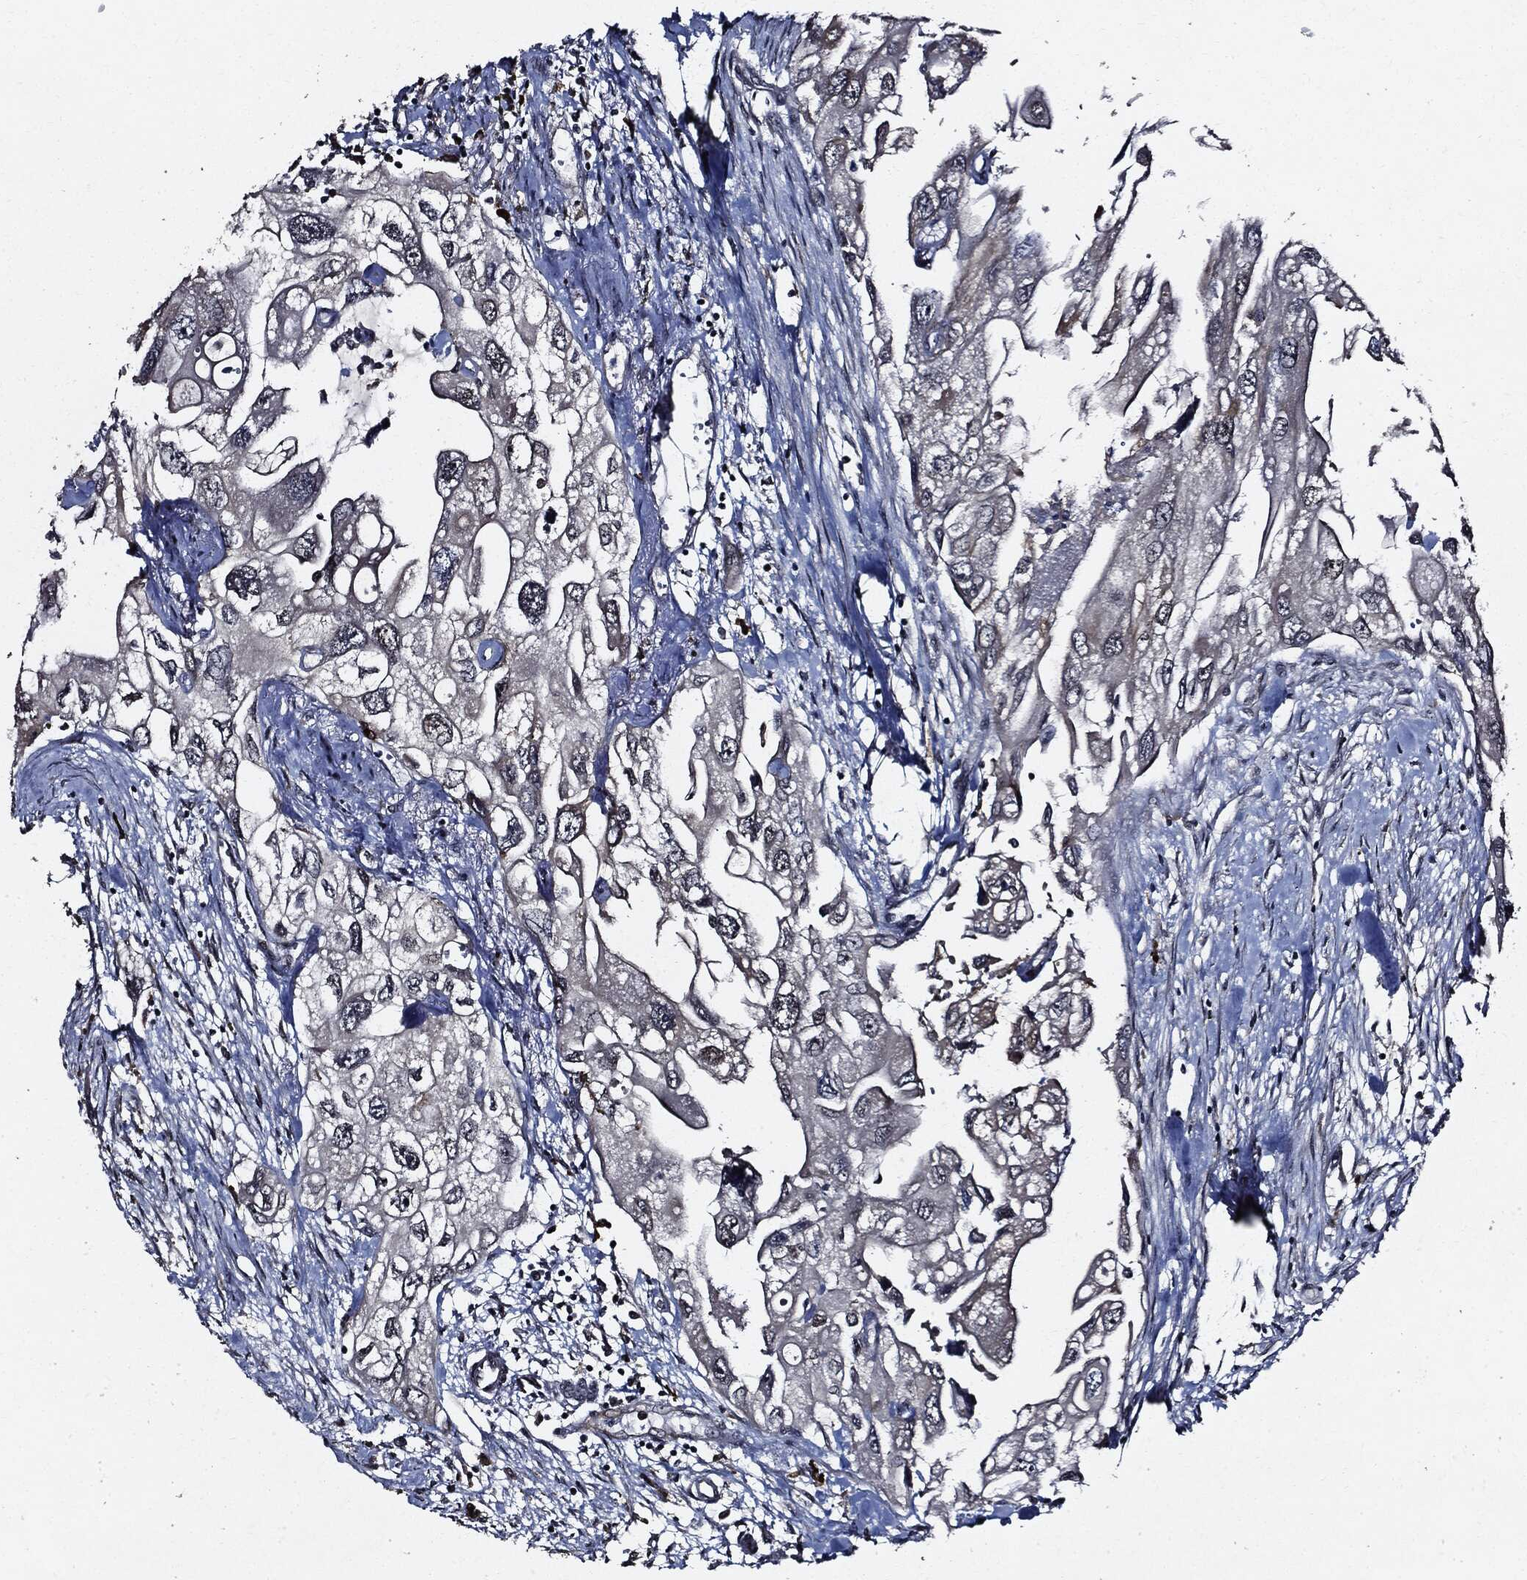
{"staining": {"intensity": "negative", "quantity": "none", "location": "none"}, "tissue": "urothelial cancer", "cell_type": "Tumor cells", "image_type": "cancer", "snomed": [{"axis": "morphology", "description": "Urothelial carcinoma, High grade"}, {"axis": "topography", "description": "Urinary bladder"}], "caption": "The histopathology image reveals no significant staining in tumor cells of urothelial cancer. Nuclei are stained in blue.", "gene": "SUGT1", "patient": {"sex": "male", "age": 59}}